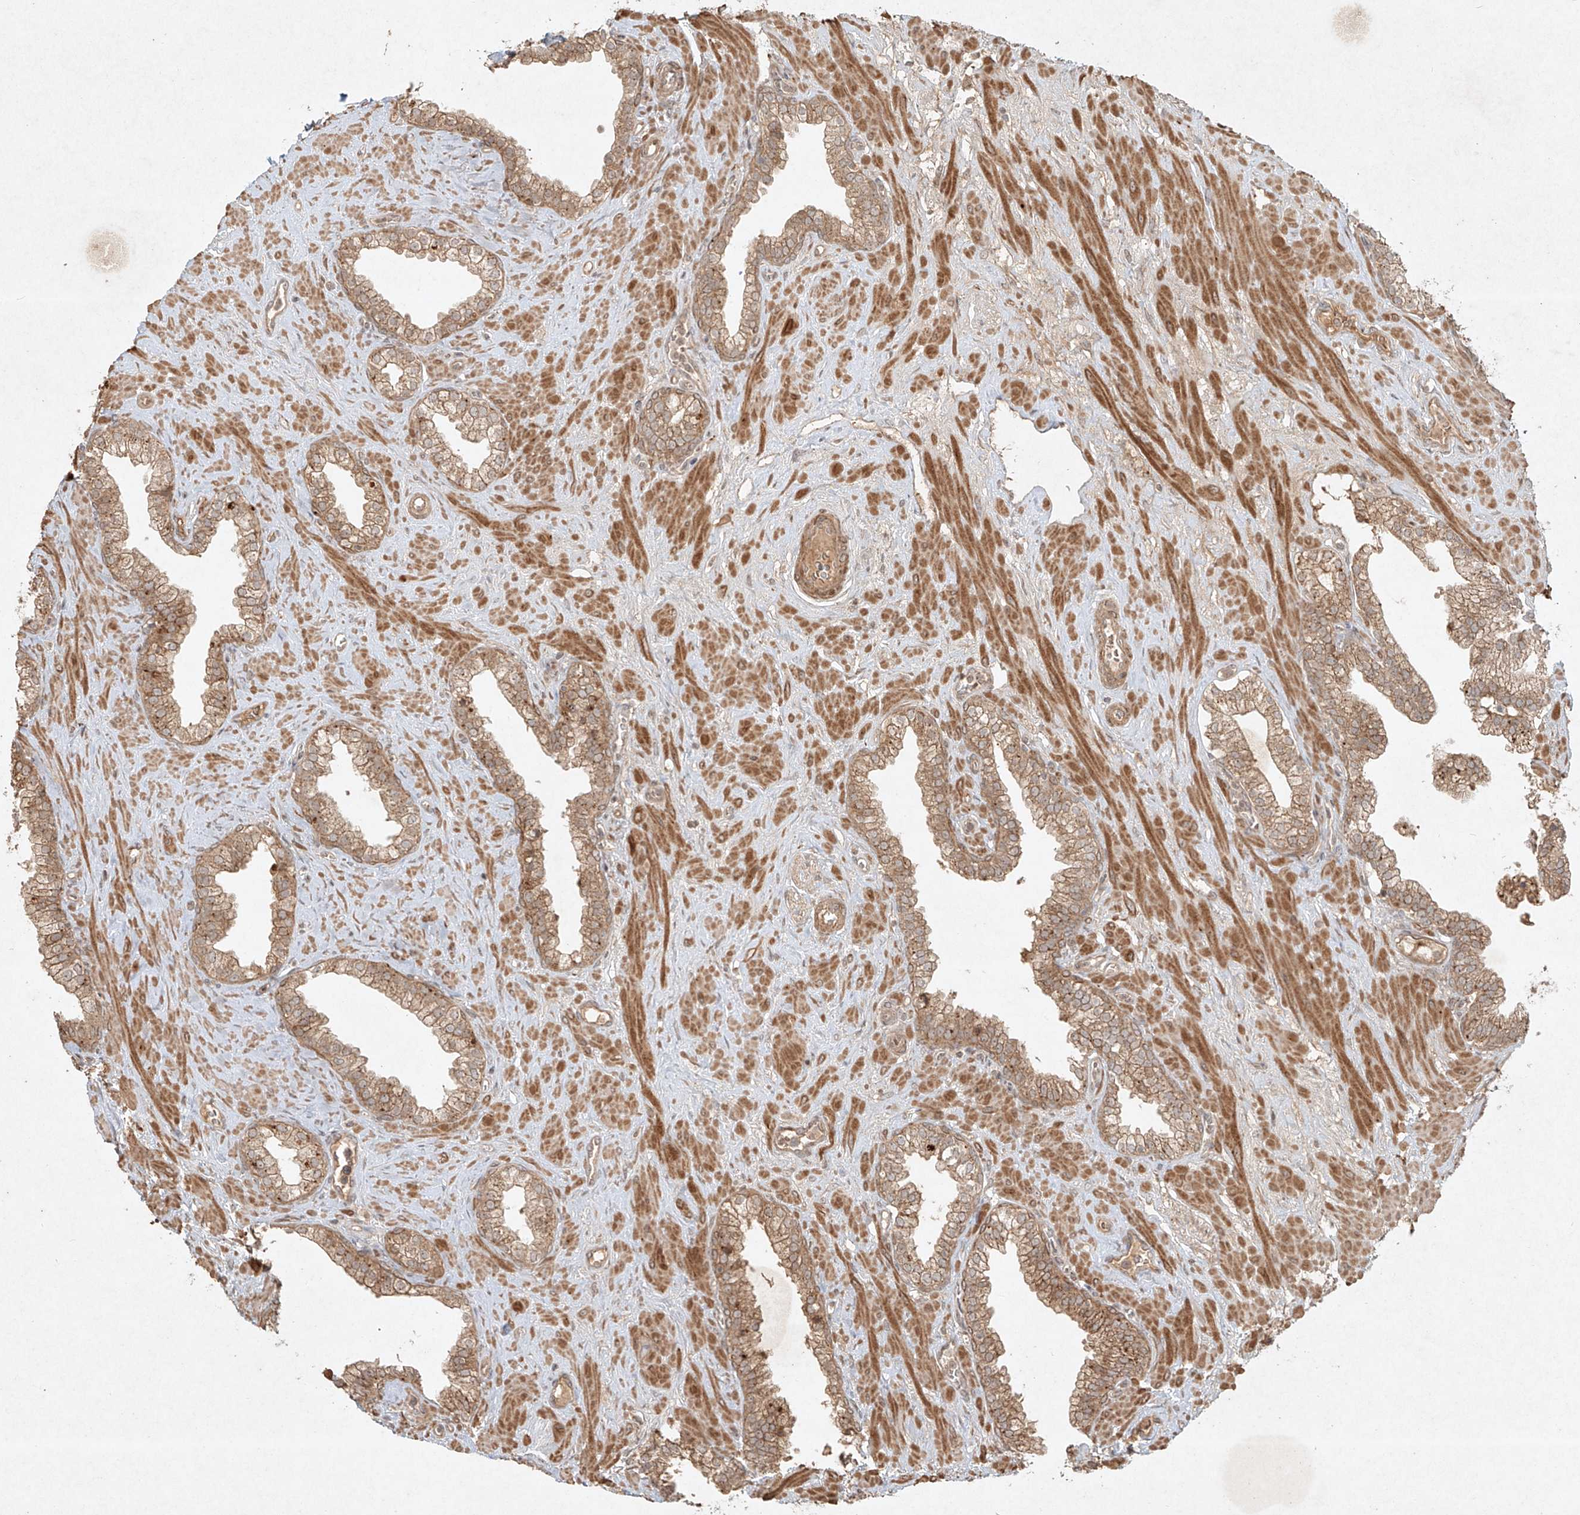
{"staining": {"intensity": "weak", "quantity": "25%-75%", "location": "cytoplasmic/membranous"}, "tissue": "prostate", "cell_type": "Glandular cells", "image_type": "normal", "snomed": [{"axis": "morphology", "description": "Normal tissue, NOS"}, {"axis": "morphology", "description": "Urothelial carcinoma, Low grade"}, {"axis": "topography", "description": "Urinary bladder"}, {"axis": "topography", "description": "Prostate"}], "caption": "Prostate stained for a protein demonstrates weak cytoplasmic/membranous positivity in glandular cells. (Stains: DAB (3,3'-diaminobenzidine) in brown, nuclei in blue, Microscopy: brightfield microscopy at high magnification).", "gene": "CYYR1", "patient": {"sex": "male", "age": 60}}